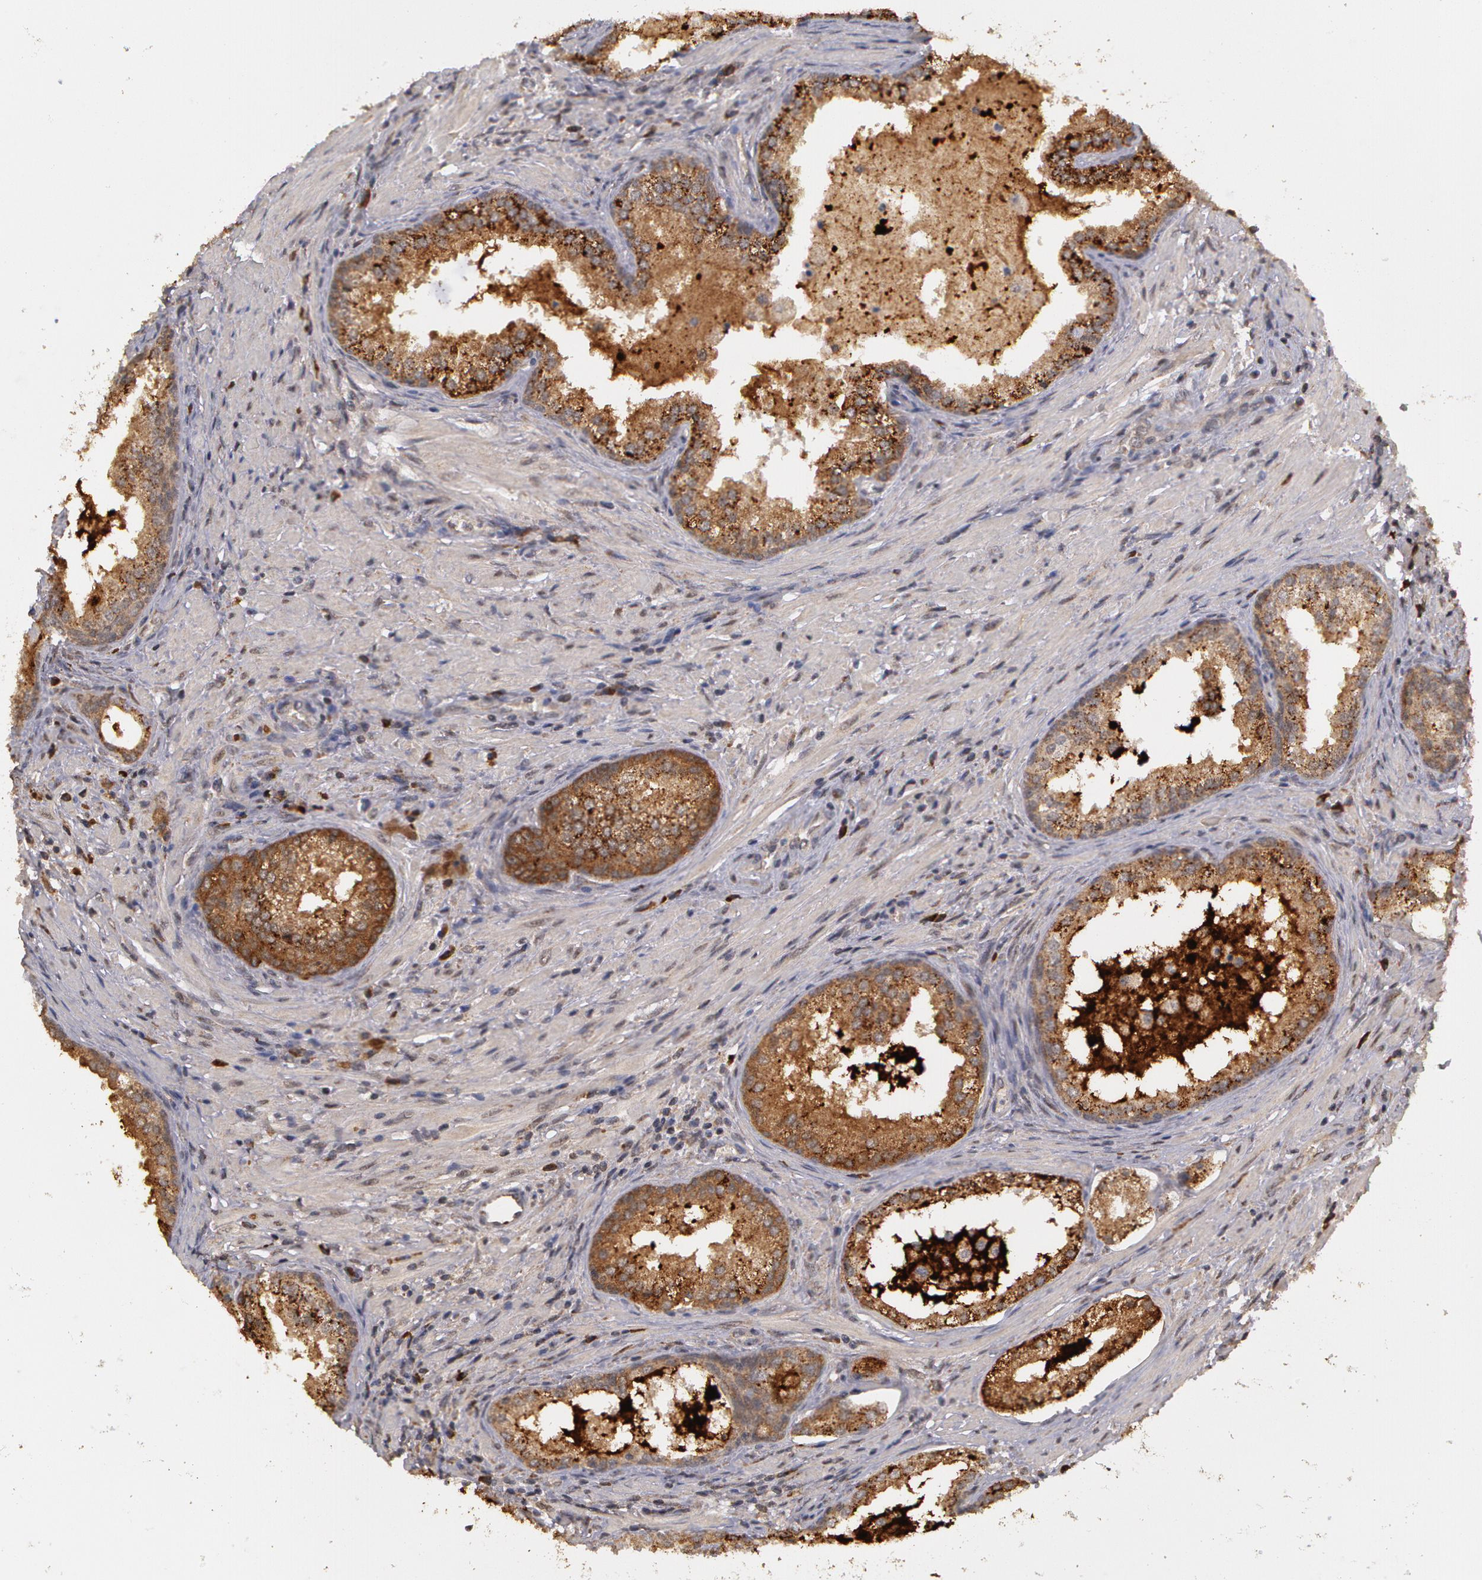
{"staining": {"intensity": "strong", "quantity": ">75%", "location": "cytoplasmic/membranous"}, "tissue": "prostate cancer", "cell_type": "Tumor cells", "image_type": "cancer", "snomed": [{"axis": "morphology", "description": "Adenocarcinoma, Medium grade"}, {"axis": "topography", "description": "Prostate"}], "caption": "Prostate cancer (medium-grade adenocarcinoma) stained for a protein shows strong cytoplasmic/membranous positivity in tumor cells.", "gene": "GLIS1", "patient": {"sex": "male", "age": 70}}